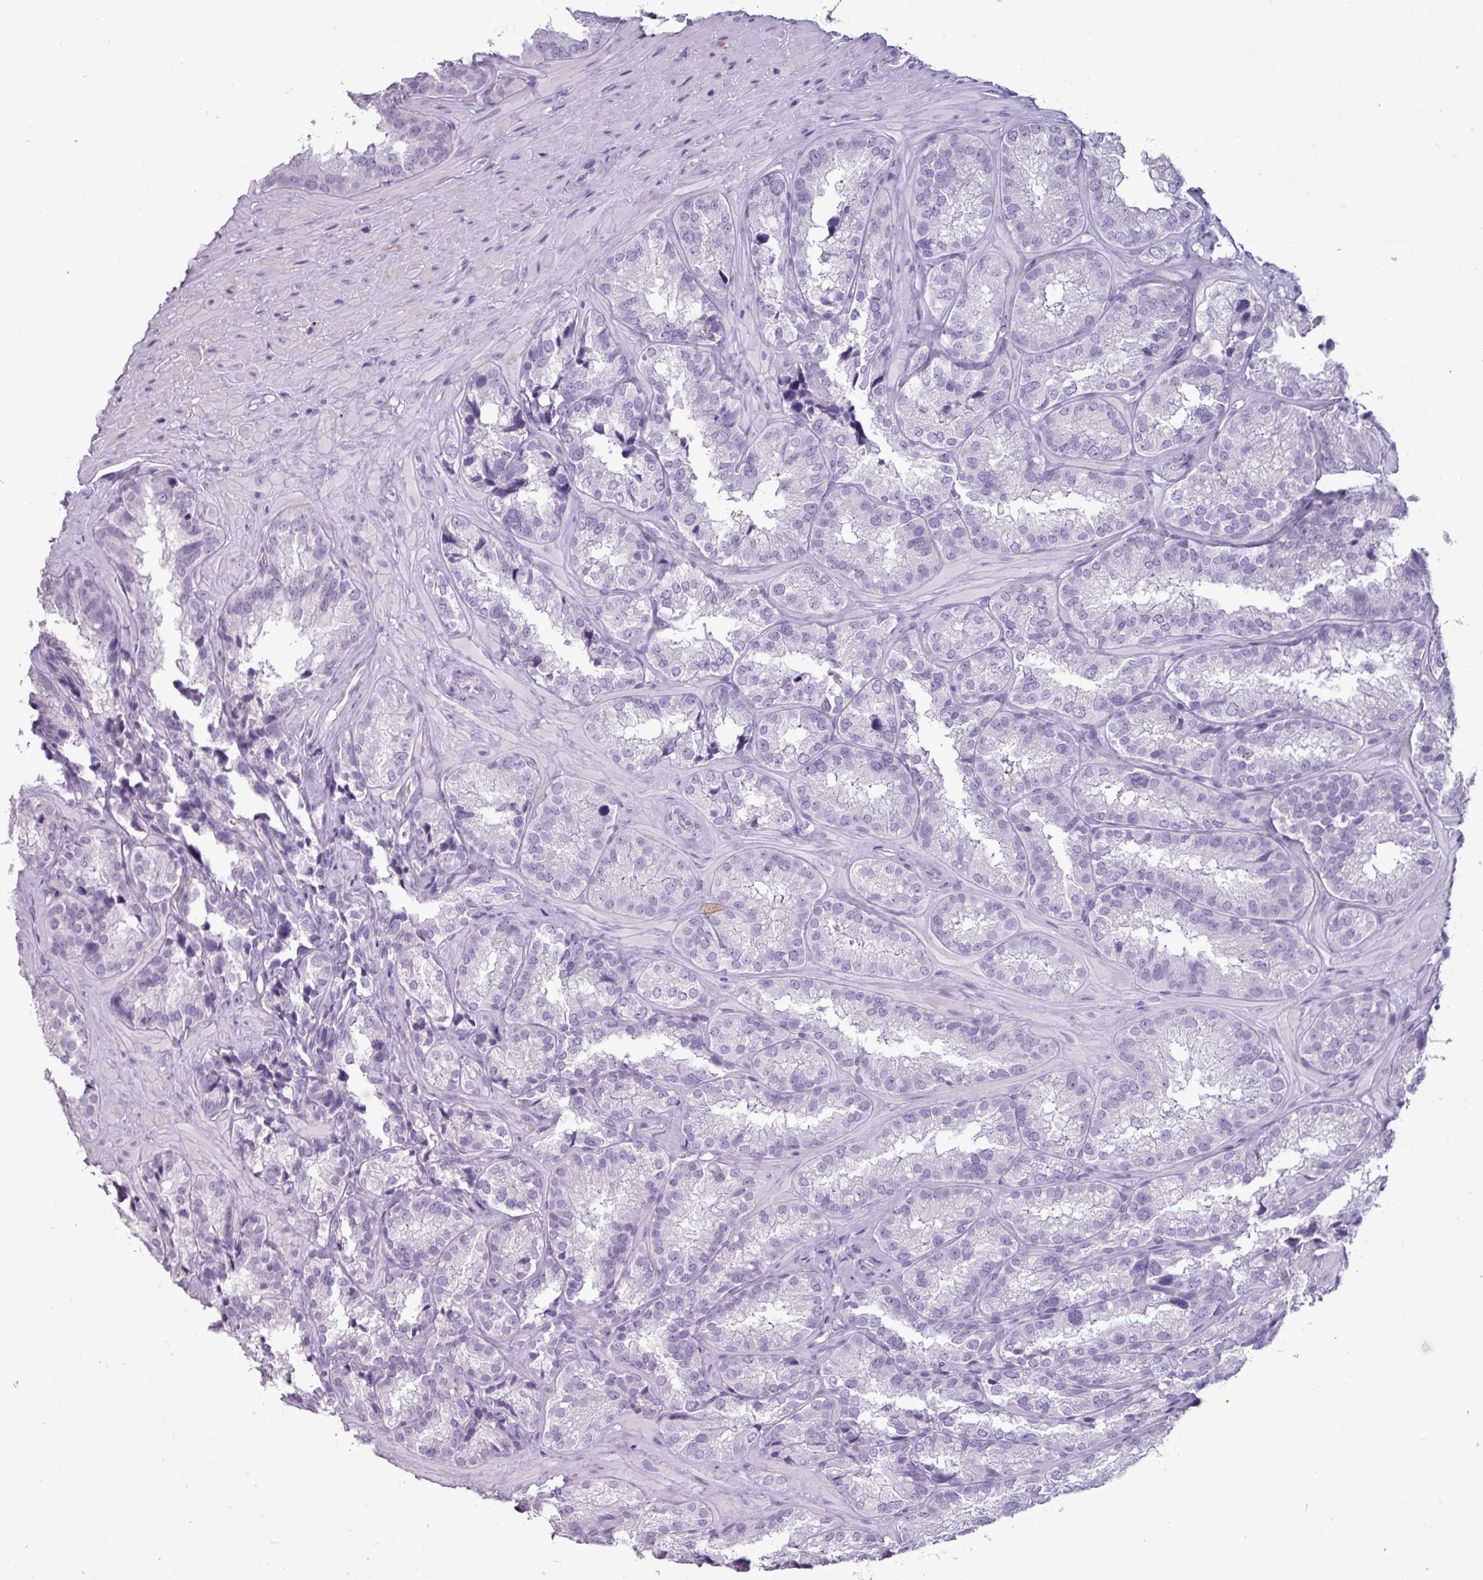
{"staining": {"intensity": "negative", "quantity": "none", "location": "none"}, "tissue": "seminal vesicle", "cell_type": "Glandular cells", "image_type": "normal", "snomed": [{"axis": "morphology", "description": "Normal tissue, NOS"}, {"axis": "topography", "description": "Seminal veicle"}], "caption": "Immunohistochemical staining of unremarkable human seminal vesicle demonstrates no significant staining in glandular cells. (Stains: DAB (3,3'-diaminobenzidine) immunohistochemistry with hematoxylin counter stain, Microscopy: brightfield microscopy at high magnification).", "gene": "TMEM91", "patient": {"sex": "male", "age": 58}}